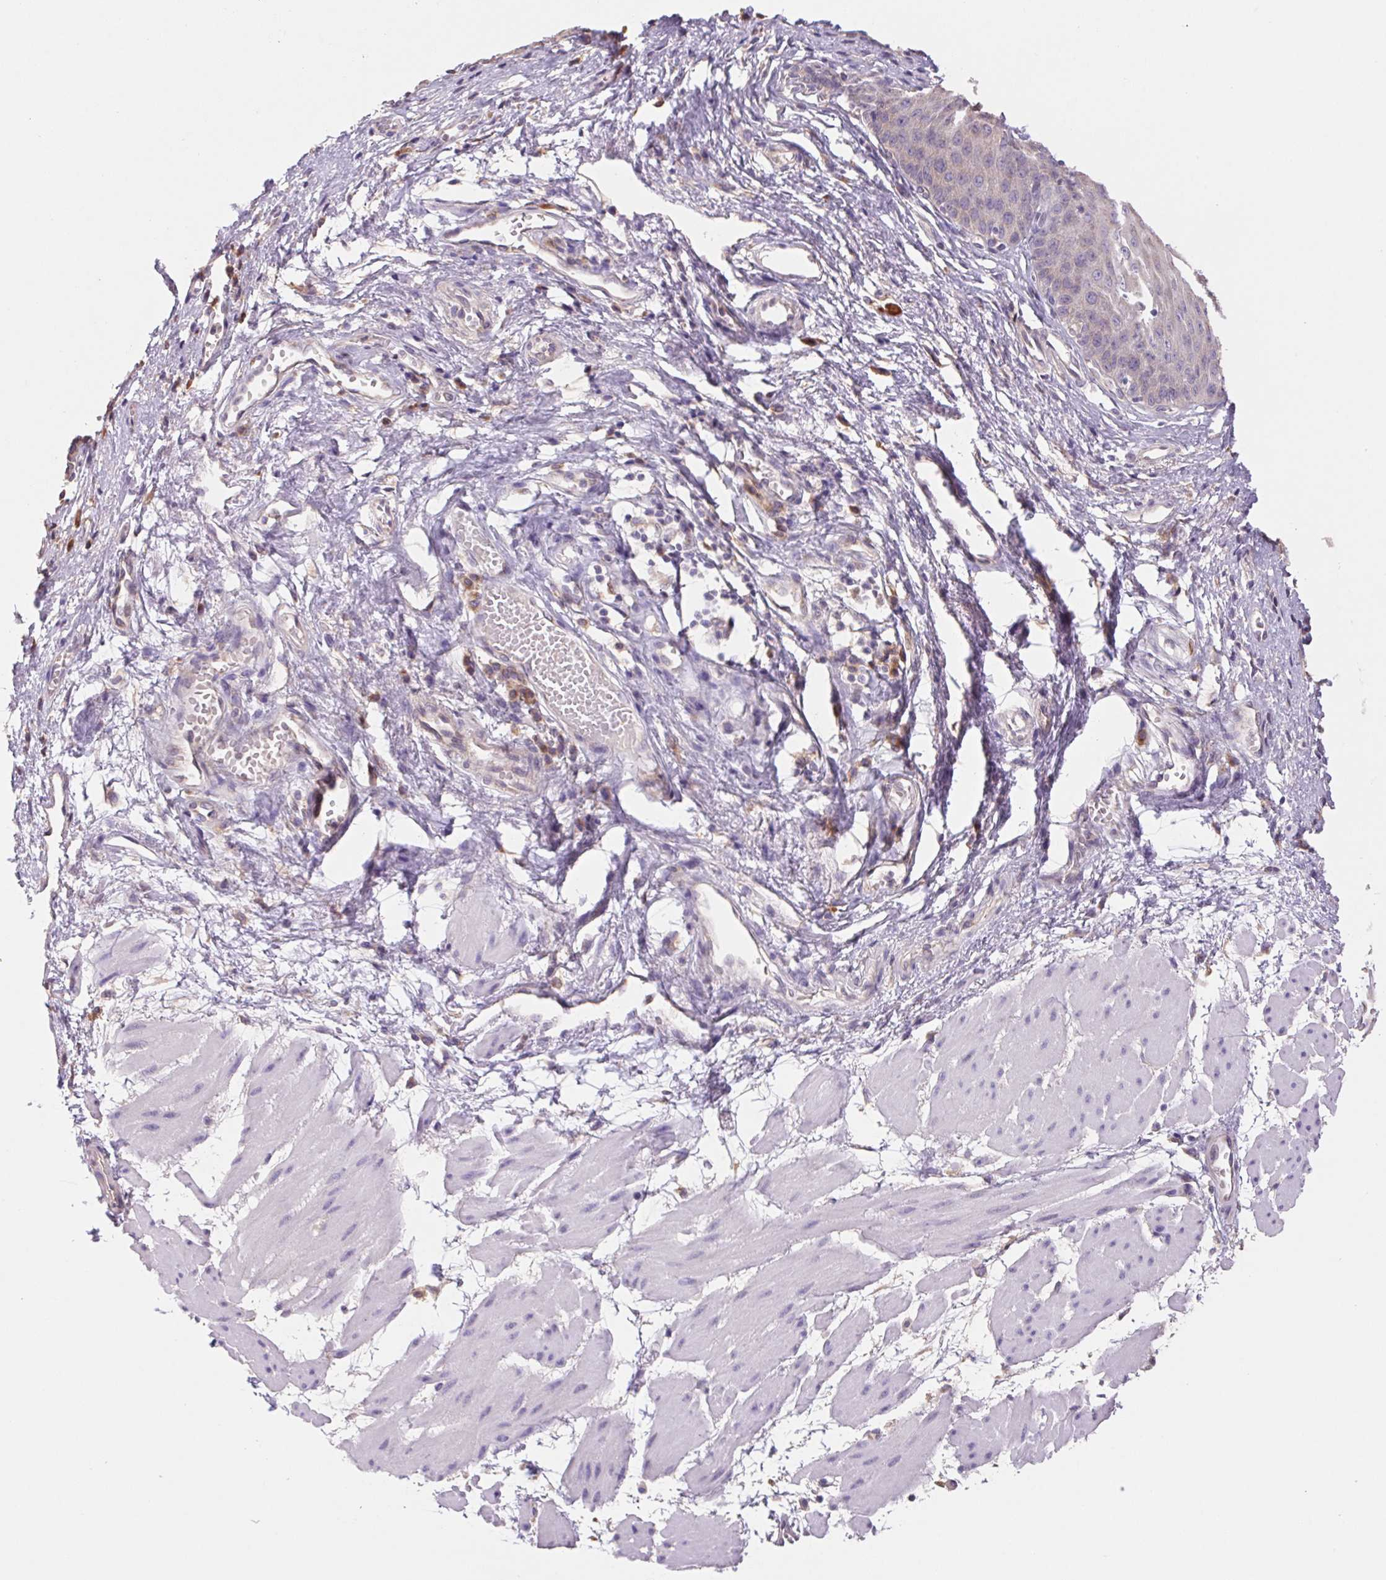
{"staining": {"intensity": "weak", "quantity": "<25%", "location": "cytoplasmic/membranous"}, "tissue": "esophagus", "cell_type": "Squamous epithelial cells", "image_type": "normal", "snomed": [{"axis": "morphology", "description": "Normal tissue, NOS"}, {"axis": "topography", "description": "Esophagus"}], "caption": "Immunohistochemistry micrograph of unremarkable human esophagus stained for a protein (brown), which shows no expression in squamous epithelial cells.", "gene": "RAB1A", "patient": {"sex": "male", "age": 71}}